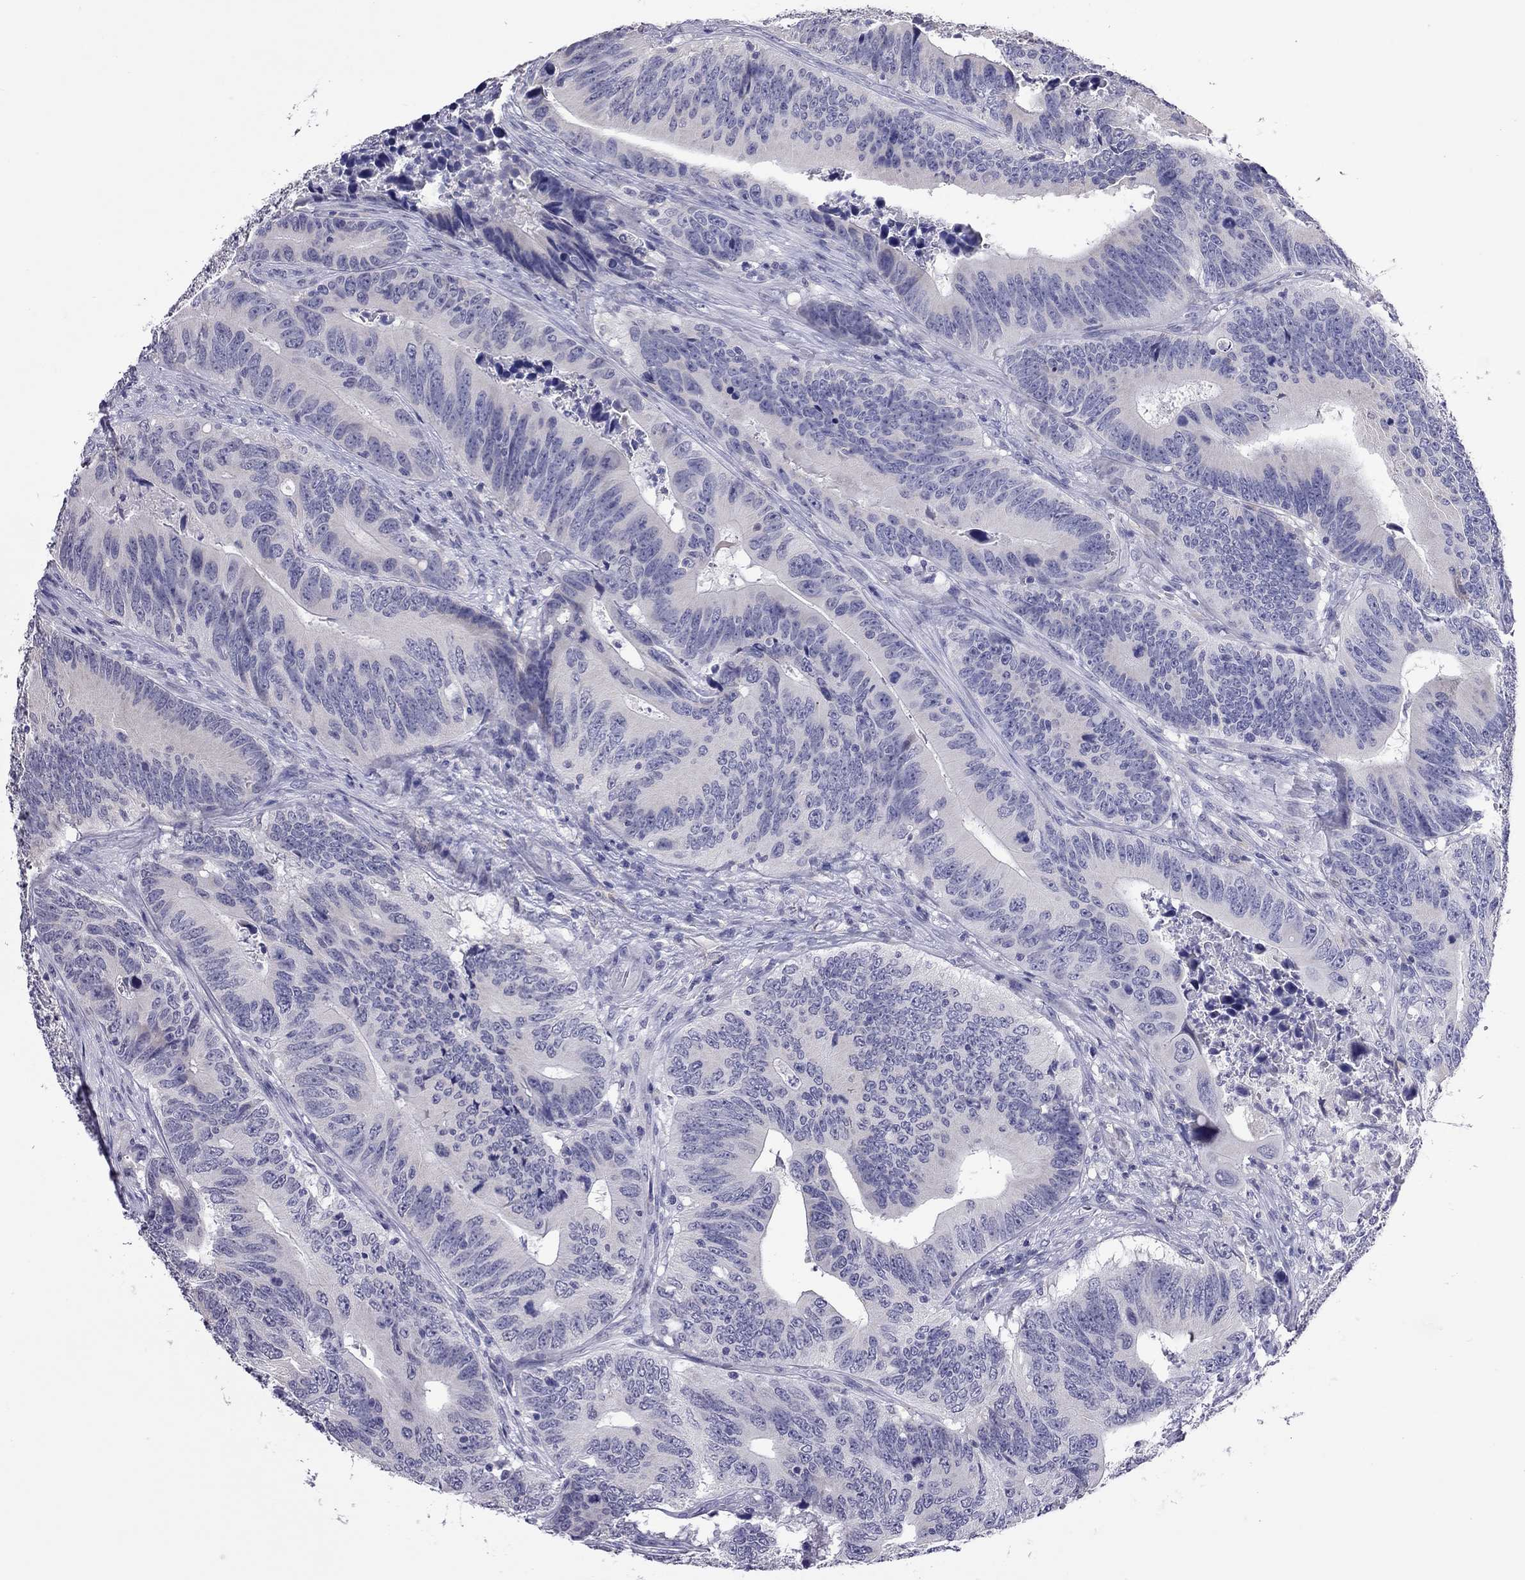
{"staining": {"intensity": "negative", "quantity": "none", "location": "none"}, "tissue": "colorectal cancer", "cell_type": "Tumor cells", "image_type": "cancer", "snomed": [{"axis": "morphology", "description": "Adenocarcinoma, NOS"}, {"axis": "topography", "description": "Colon"}], "caption": "Tumor cells are negative for brown protein staining in colorectal cancer. The staining is performed using DAB brown chromogen with nuclei counter-stained in using hematoxylin.", "gene": "PPP1R3A", "patient": {"sex": "female", "age": 90}}